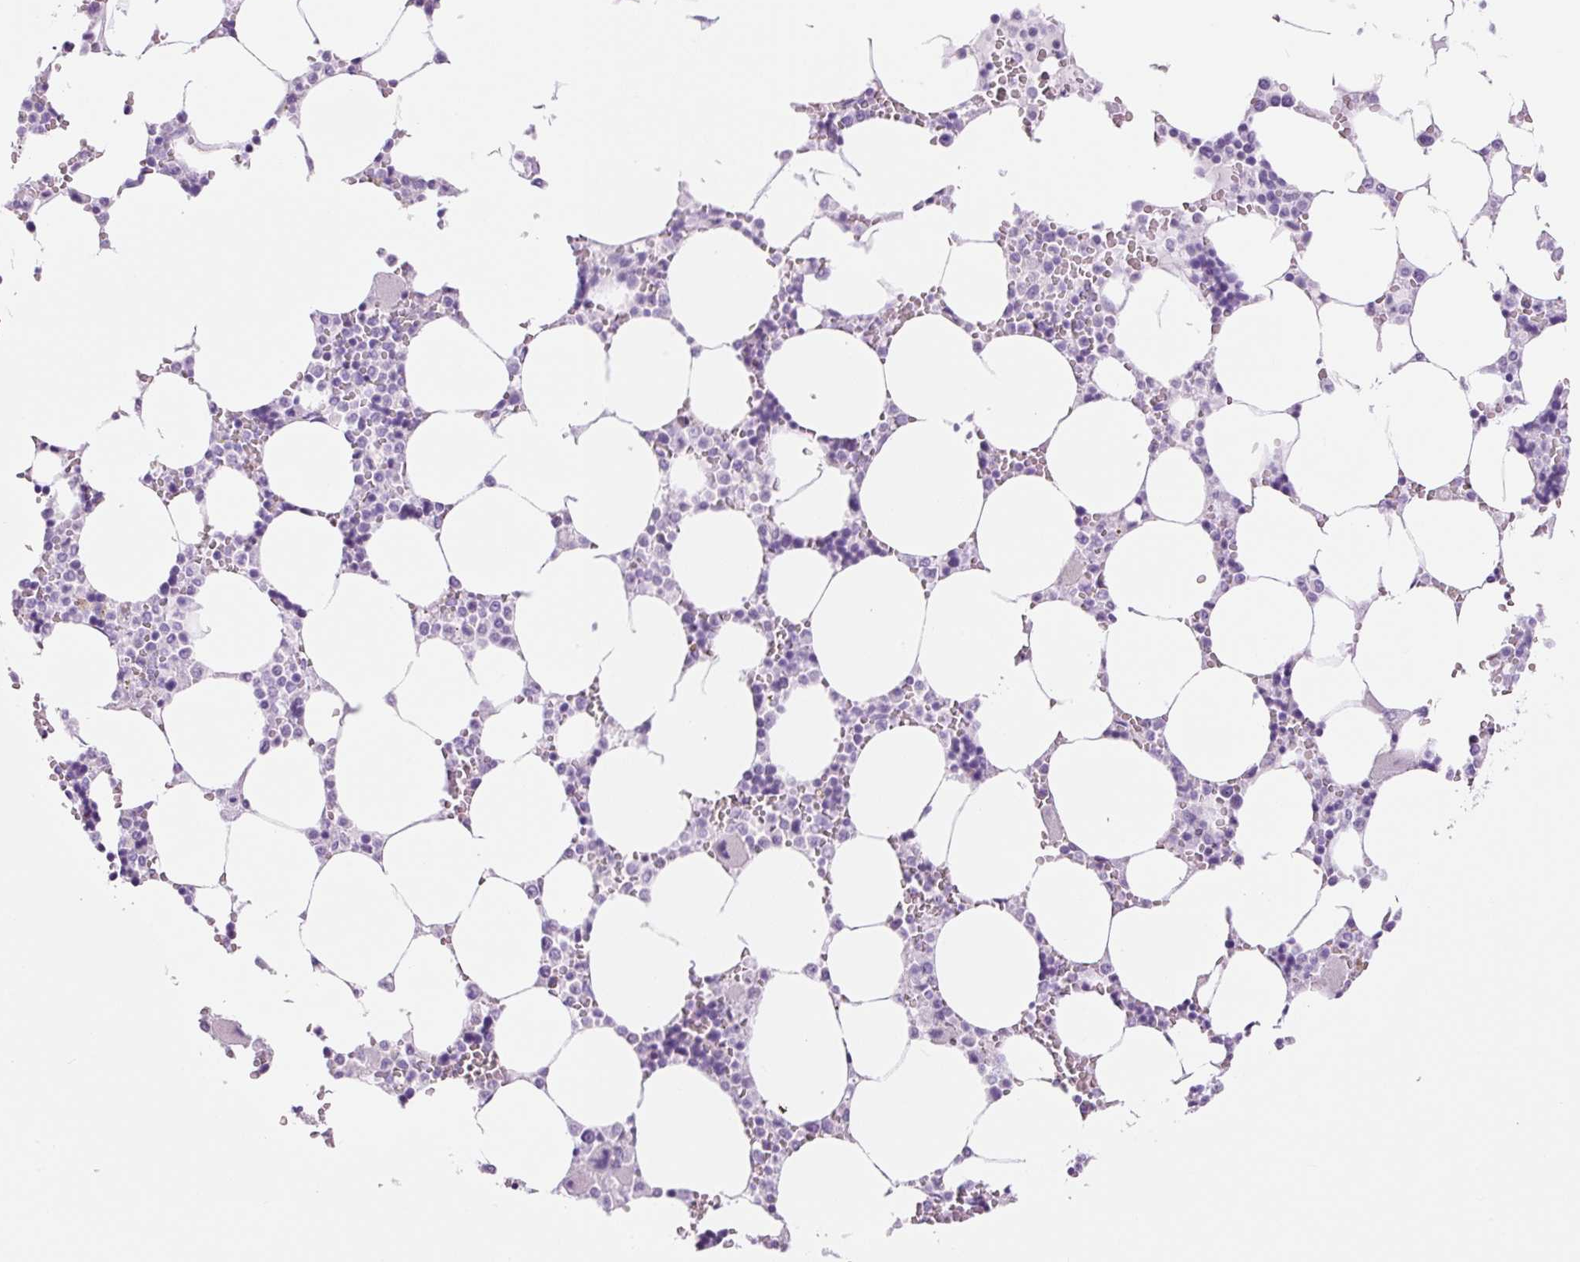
{"staining": {"intensity": "negative", "quantity": "none", "location": "none"}, "tissue": "bone marrow", "cell_type": "Hematopoietic cells", "image_type": "normal", "snomed": [{"axis": "morphology", "description": "Normal tissue, NOS"}, {"axis": "topography", "description": "Bone marrow"}], "caption": "Immunohistochemistry photomicrograph of normal bone marrow: human bone marrow stained with DAB shows no significant protein positivity in hematopoietic cells.", "gene": "ADSS1", "patient": {"sex": "male", "age": 64}}